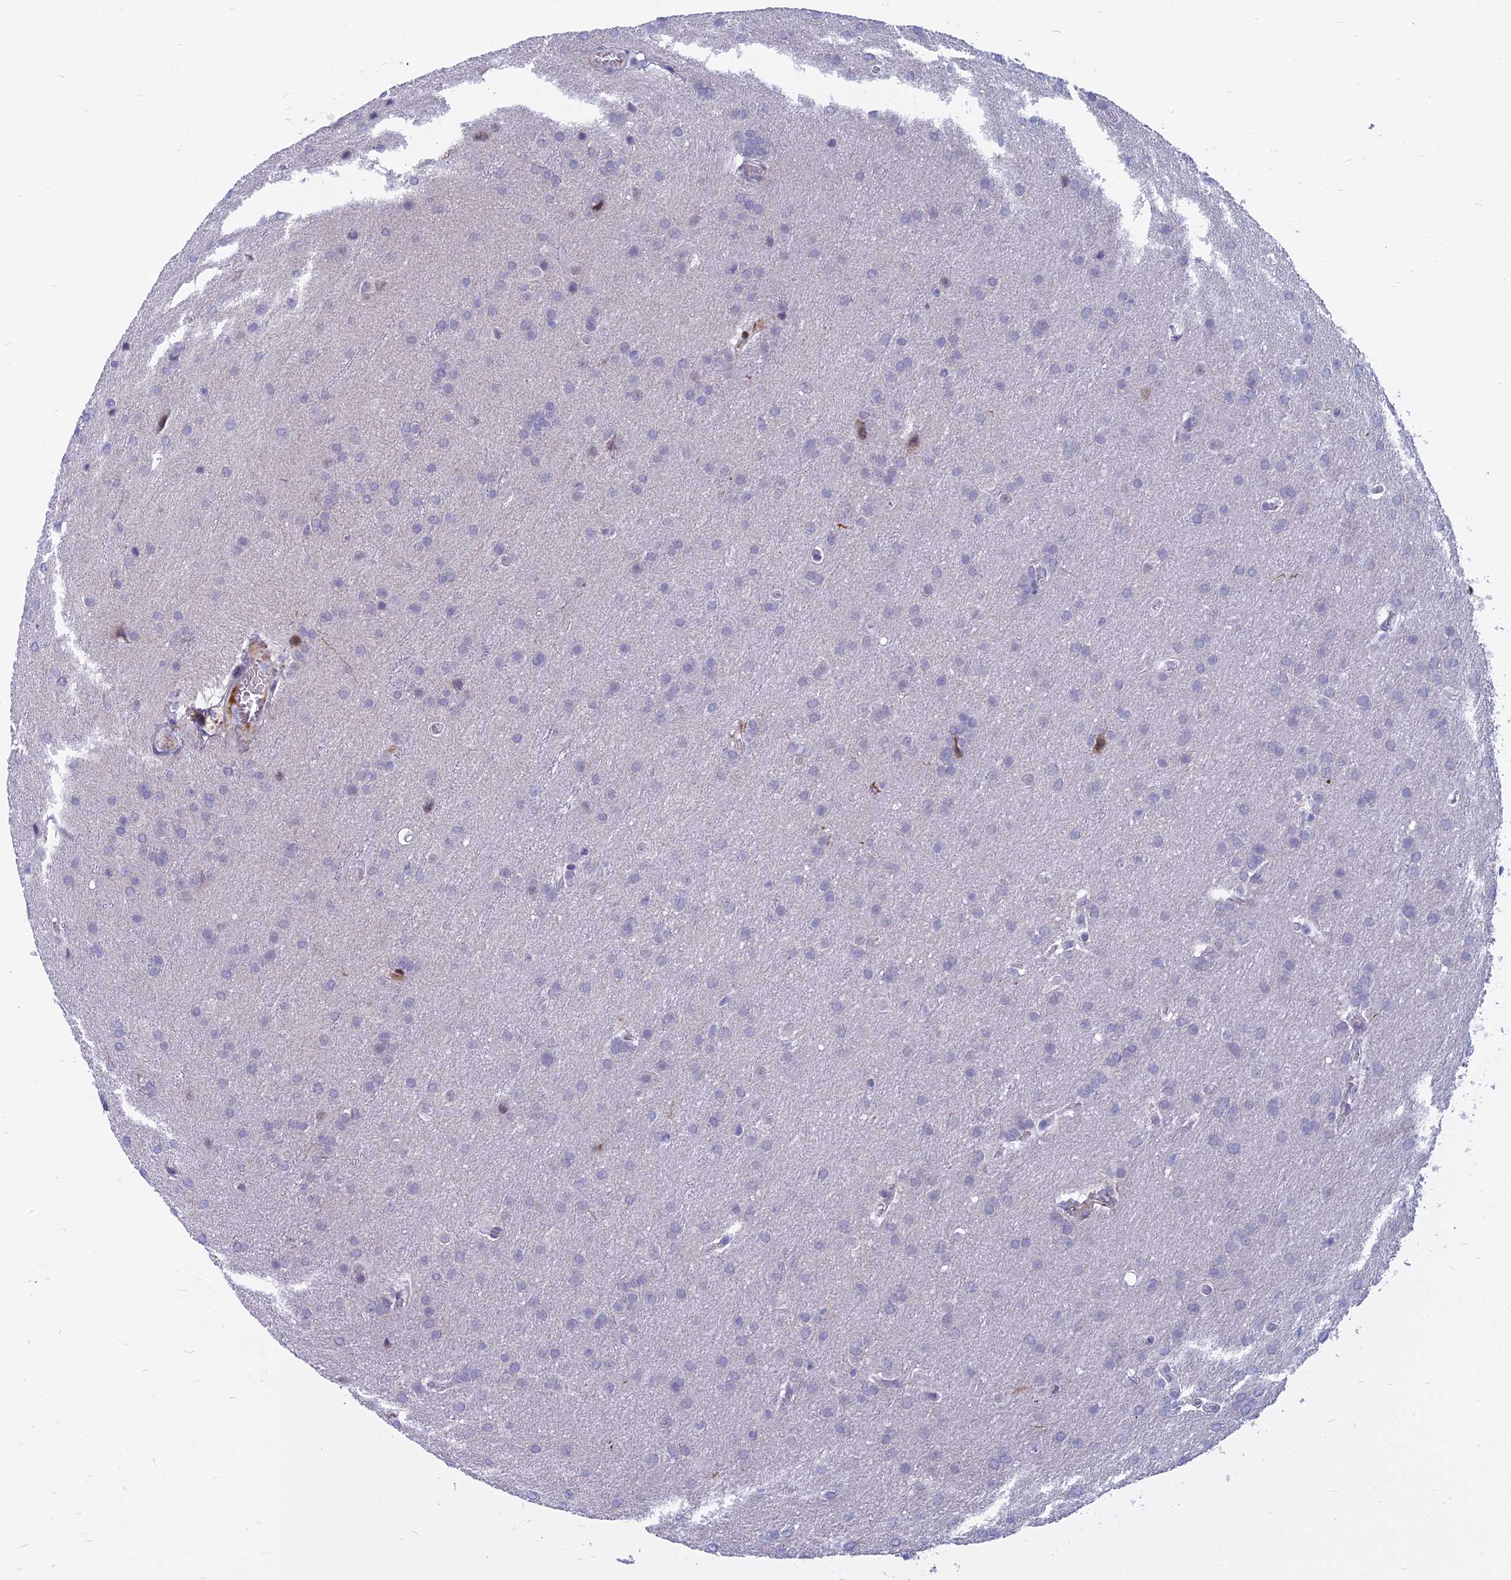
{"staining": {"intensity": "negative", "quantity": "none", "location": "none"}, "tissue": "glioma", "cell_type": "Tumor cells", "image_type": "cancer", "snomed": [{"axis": "morphology", "description": "Glioma, malignant, Low grade"}, {"axis": "topography", "description": "Brain"}], "caption": "IHC image of human malignant glioma (low-grade) stained for a protein (brown), which exhibits no expression in tumor cells.", "gene": "MYBPC2", "patient": {"sex": "female", "age": 32}}